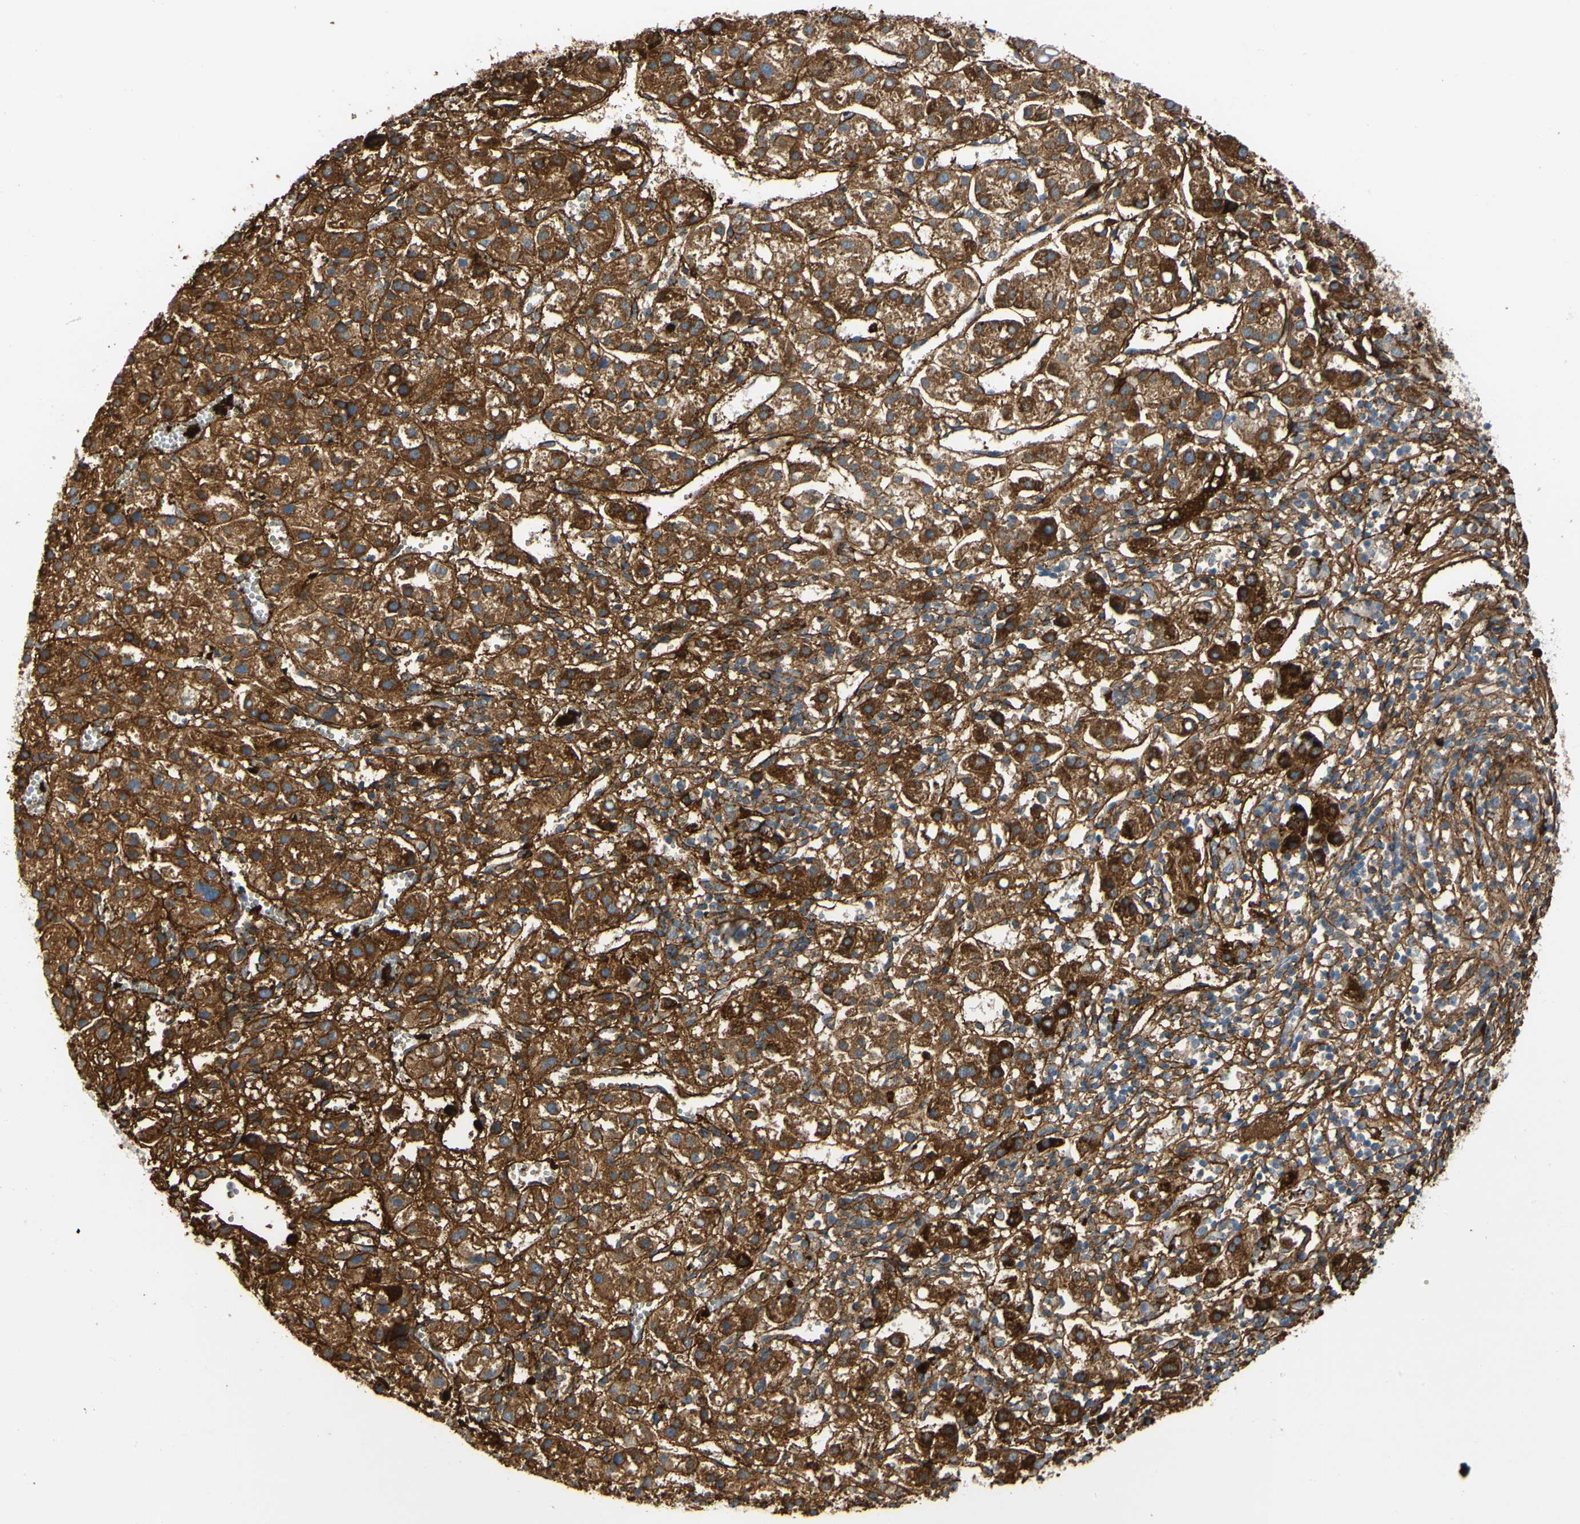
{"staining": {"intensity": "strong", "quantity": ">75%", "location": "cytoplasmic/membranous"}, "tissue": "liver cancer", "cell_type": "Tumor cells", "image_type": "cancer", "snomed": [{"axis": "morphology", "description": "Carcinoma, Hepatocellular, NOS"}, {"axis": "topography", "description": "Liver"}], "caption": "A brown stain highlights strong cytoplasmic/membranous positivity of a protein in hepatocellular carcinoma (liver) tumor cells.", "gene": "FGB", "patient": {"sex": "female", "age": 58}}